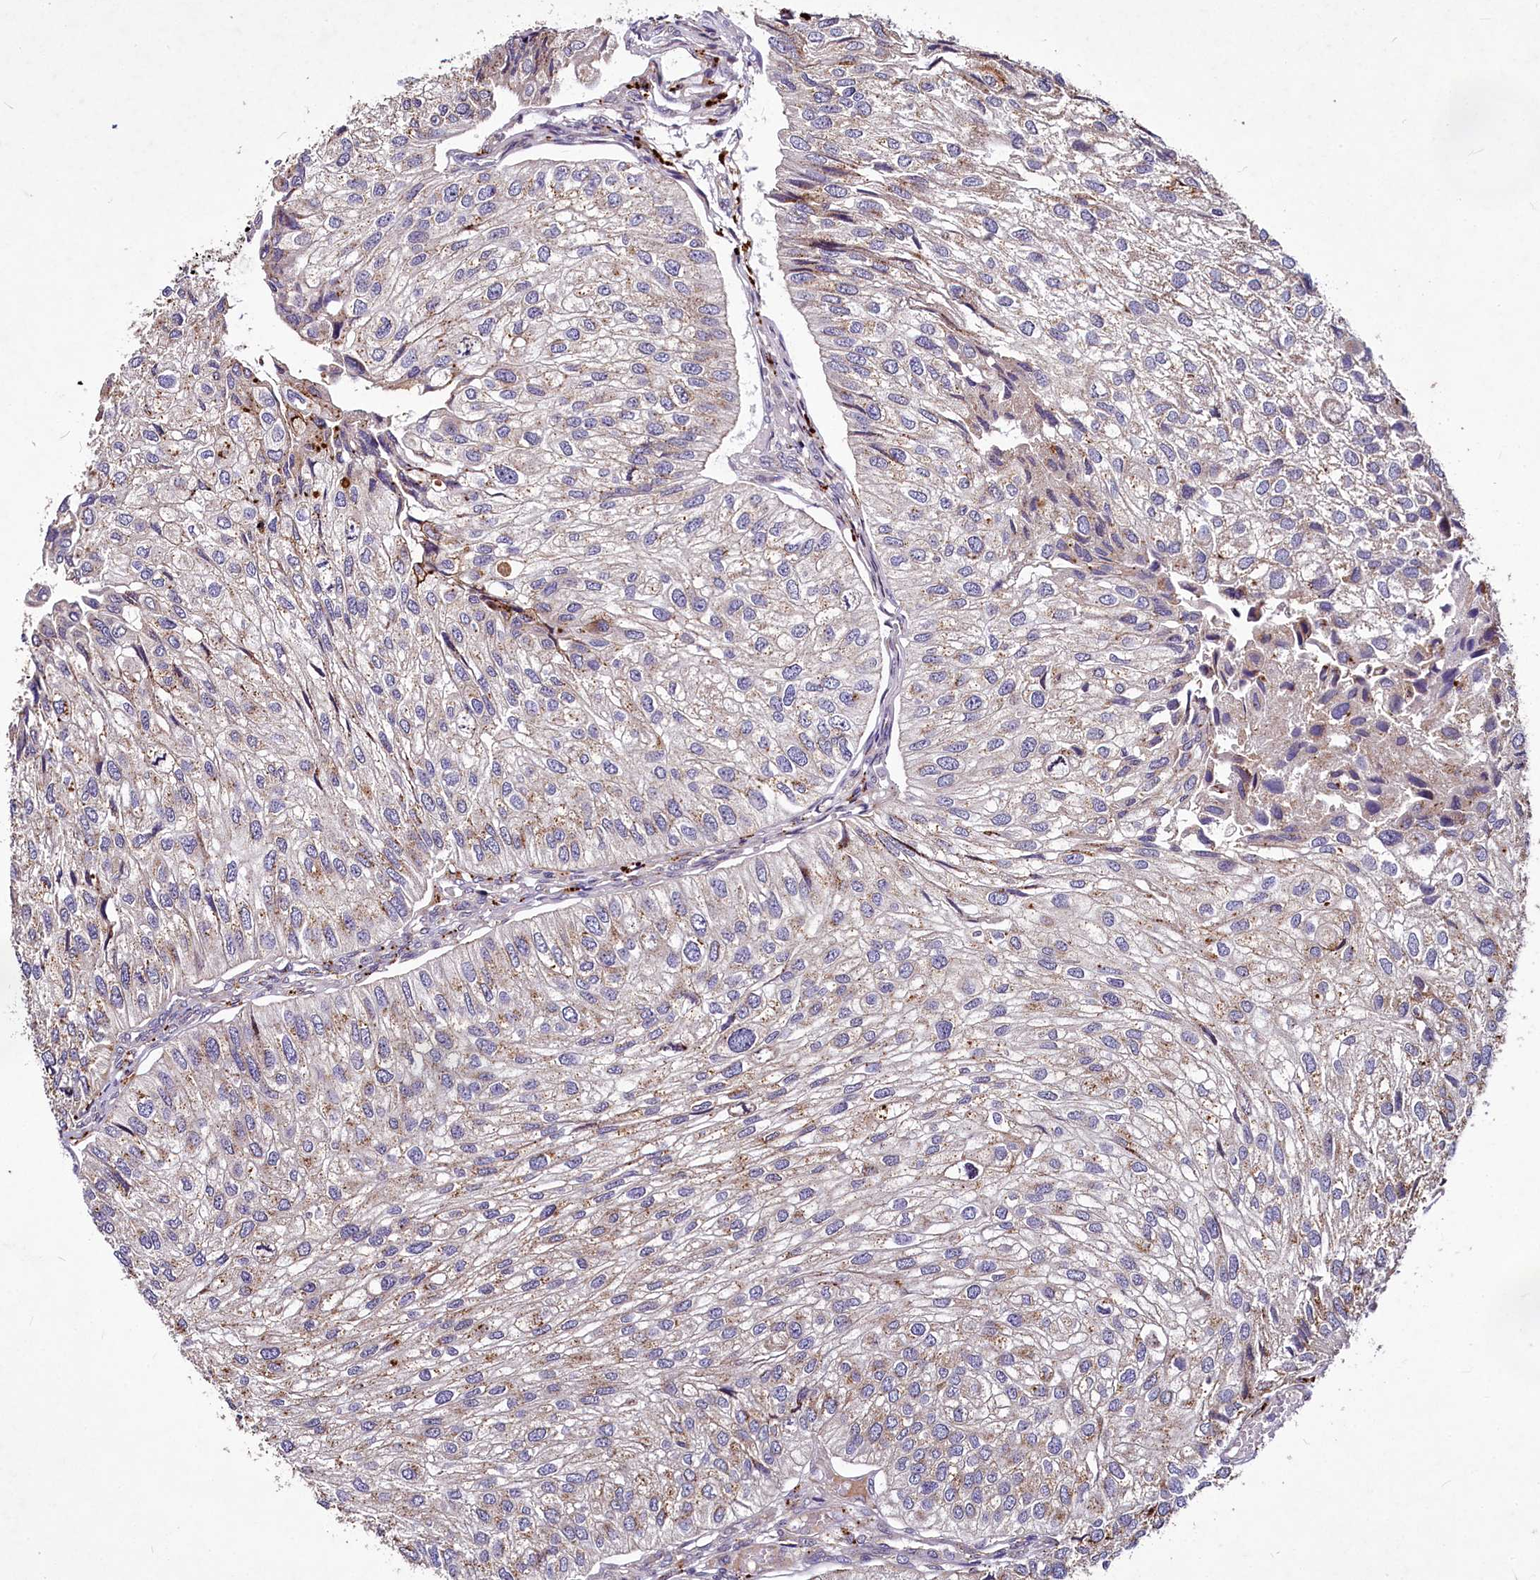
{"staining": {"intensity": "moderate", "quantity": "<25%", "location": "cytoplasmic/membranous"}, "tissue": "urothelial cancer", "cell_type": "Tumor cells", "image_type": "cancer", "snomed": [{"axis": "morphology", "description": "Urothelial carcinoma, Low grade"}, {"axis": "topography", "description": "Urinary bladder"}], "caption": "This micrograph shows IHC staining of urothelial carcinoma (low-grade), with low moderate cytoplasmic/membranous expression in approximately <25% of tumor cells.", "gene": "C11orf86", "patient": {"sex": "female", "age": 89}}